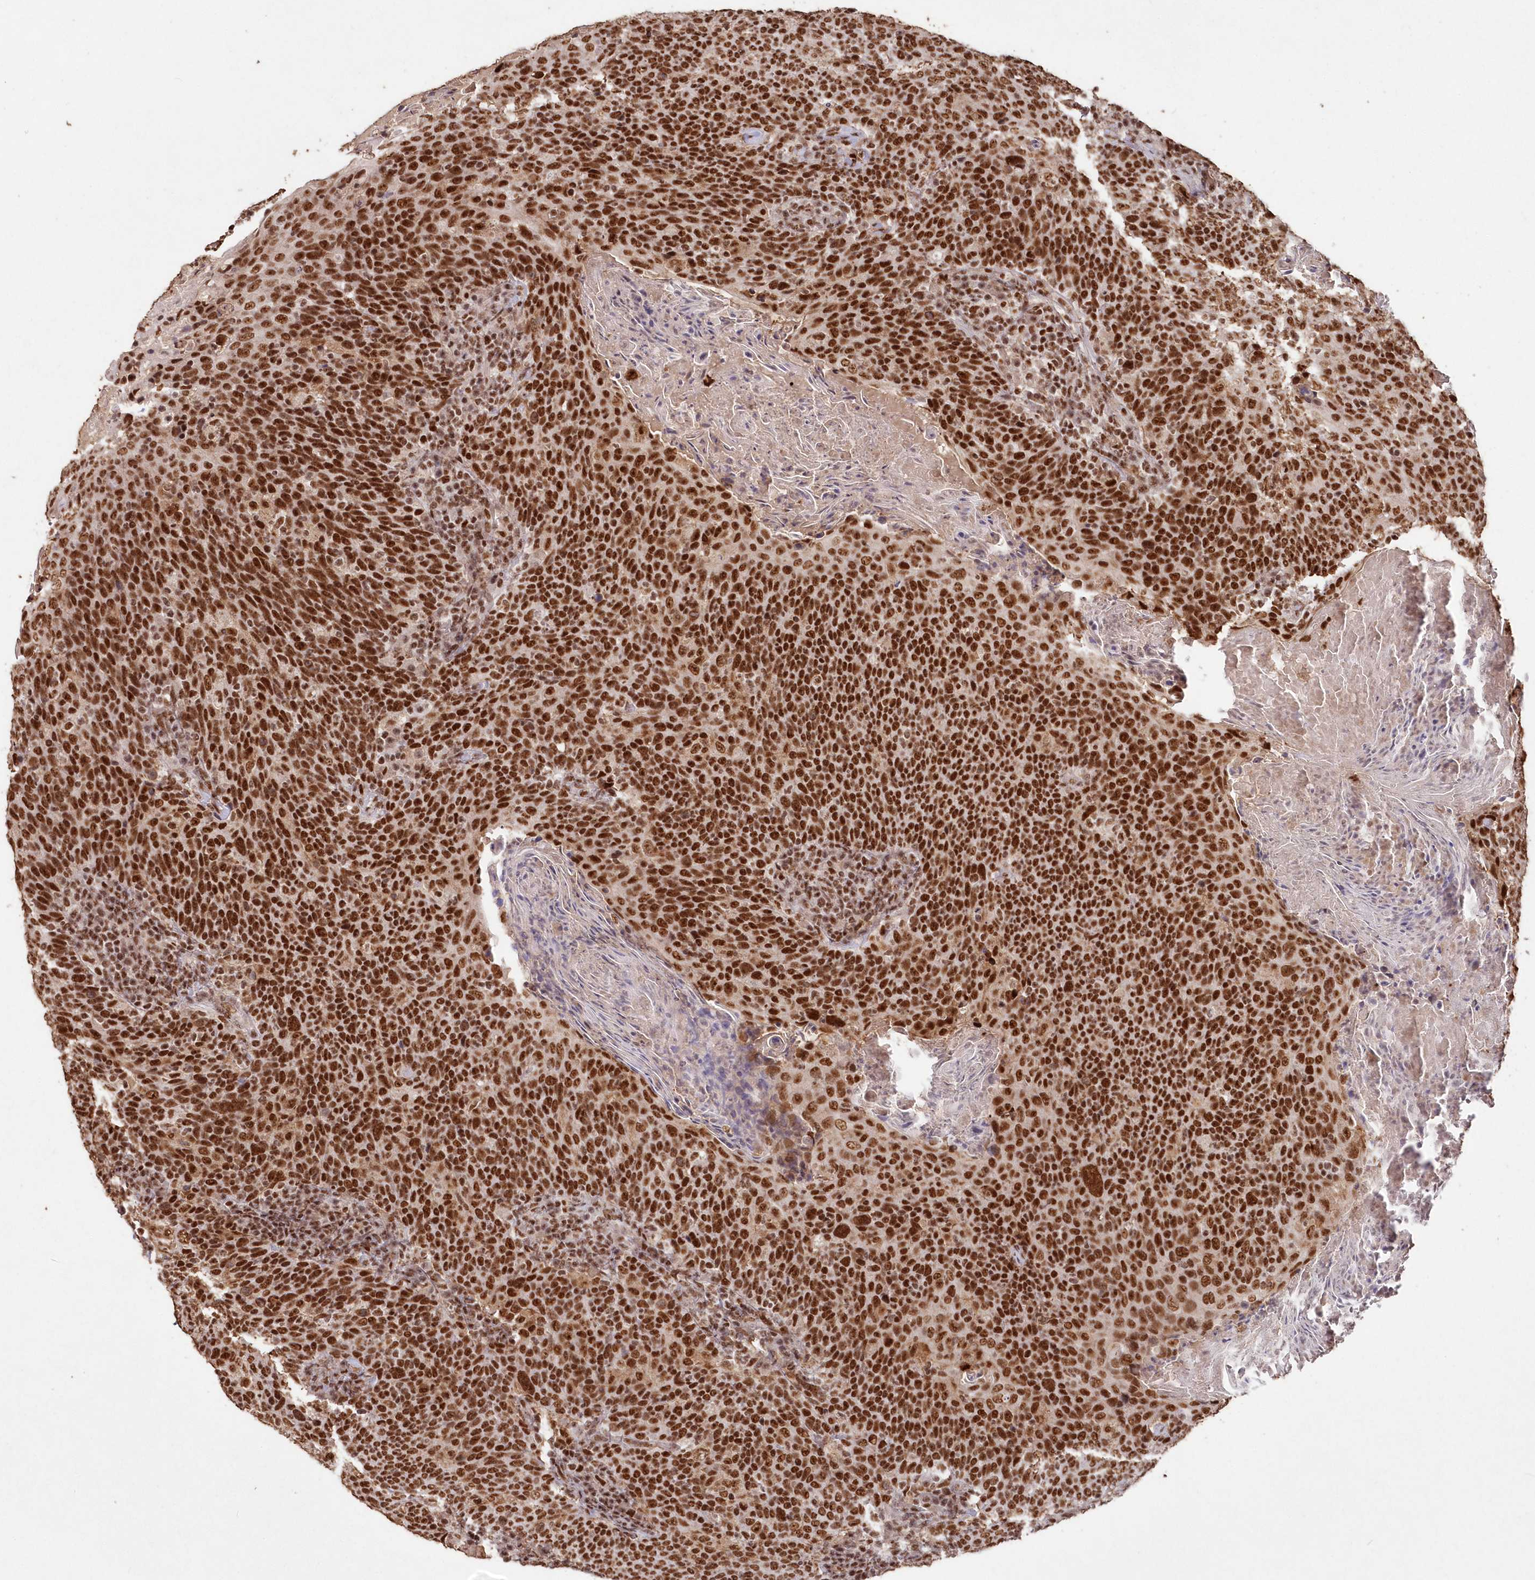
{"staining": {"intensity": "strong", "quantity": ">75%", "location": "nuclear"}, "tissue": "head and neck cancer", "cell_type": "Tumor cells", "image_type": "cancer", "snomed": [{"axis": "morphology", "description": "Squamous cell carcinoma, NOS"}, {"axis": "morphology", "description": "Squamous cell carcinoma, metastatic, NOS"}, {"axis": "topography", "description": "Lymph node"}, {"axis": "topography", "description": "Head-Neck"}], "caption": "Strong nuclear protein expression is identified in about >75% of tumor cells in metastatic squamous cell carcinoma (head and neck). (Brightfield microscopy of DAB IHC at high magnification).", "gene": "PDS5A", "patient": {"sex": "male", "age": 62}}